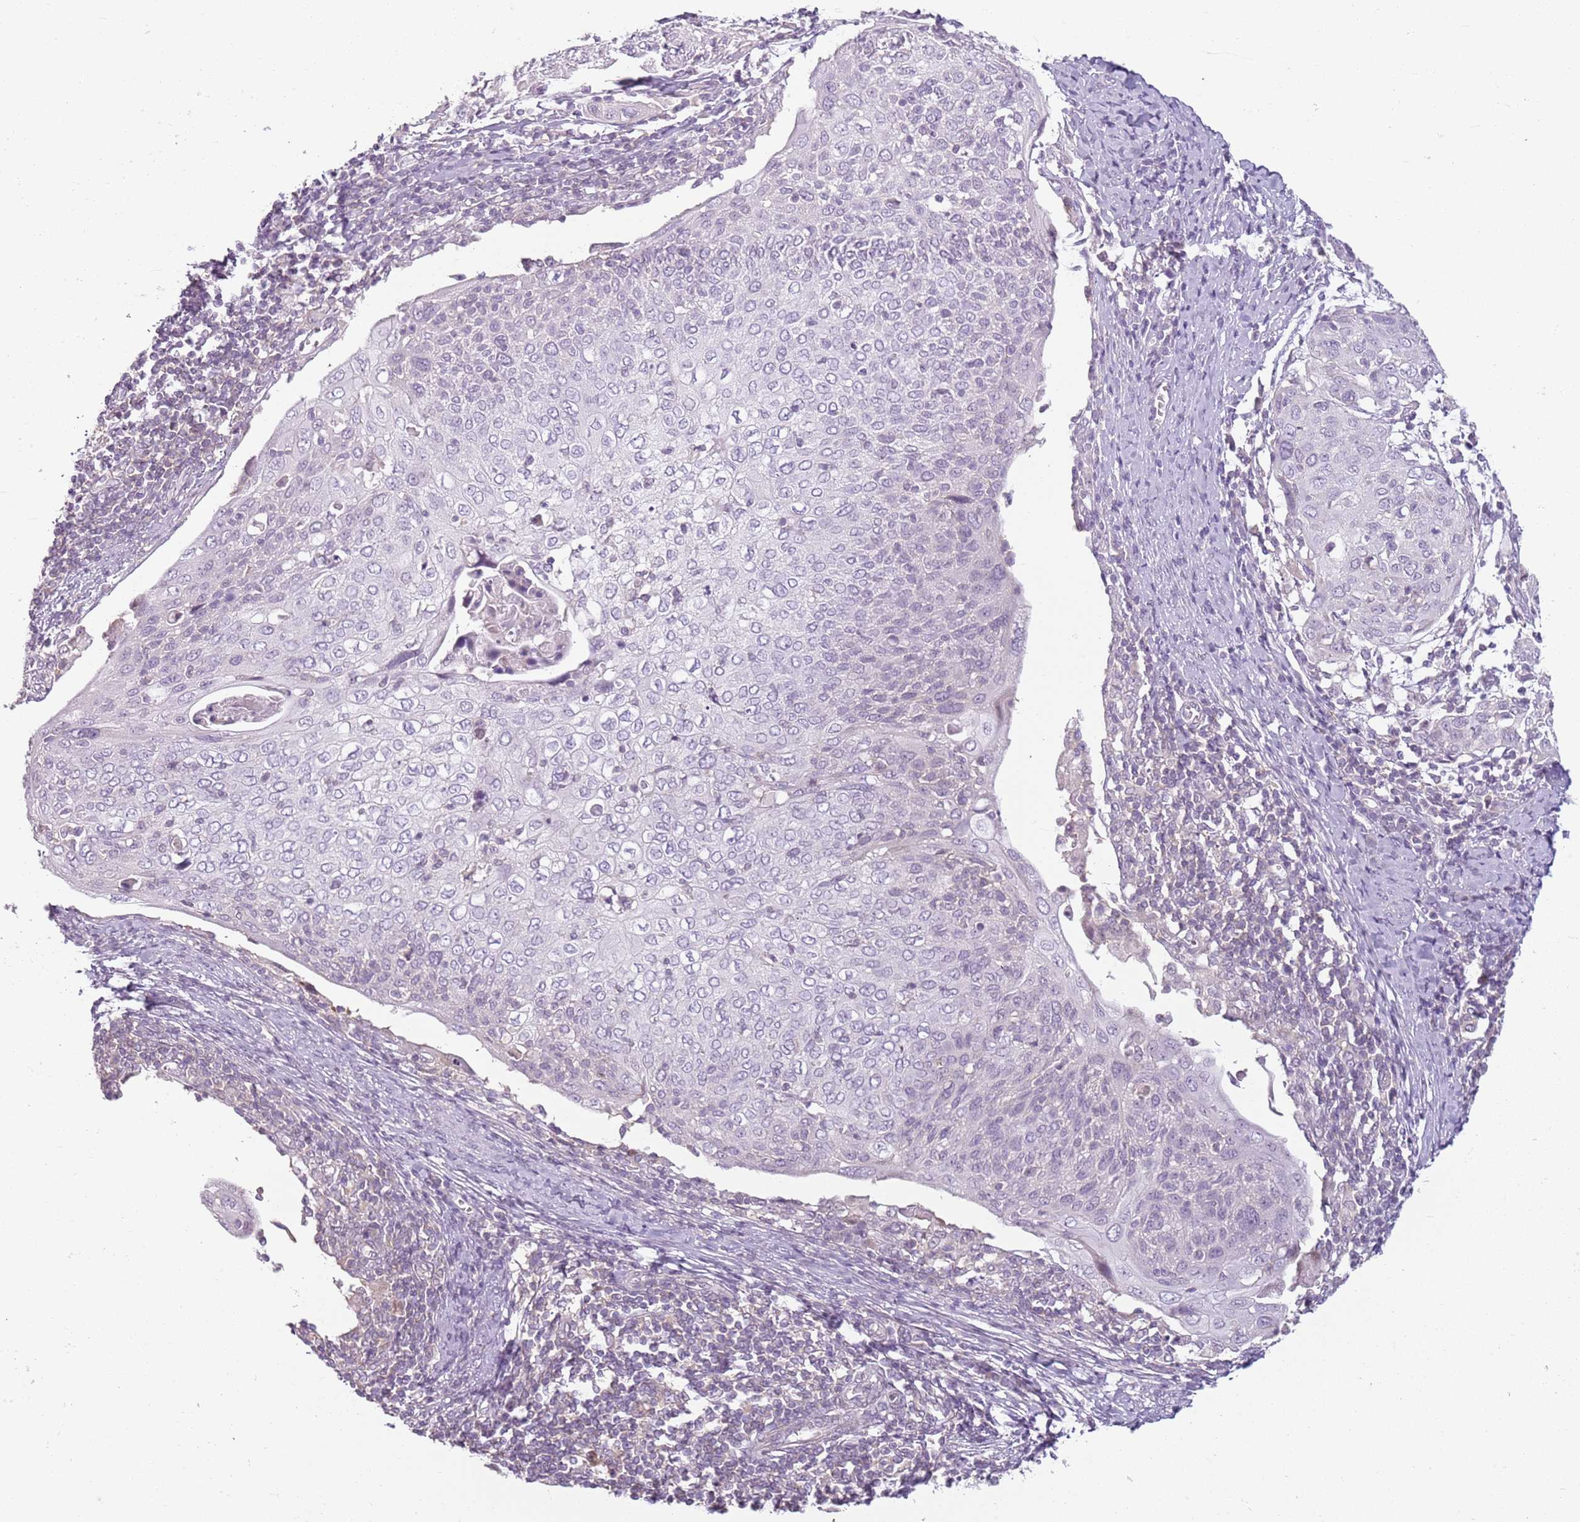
{"staining": {"intensity": "negative", "quantity": "none", "location": "none"}, "tissue": "cervical cancer", "cell_type": "Tumor cells", "image_type": "cancer", "snomed": [{"axis": "morphology", "description": "Squamous cell carcinoma, NOS"}, {"axis": "topography", "description": "Cervix"}], "caption": "A high-resolution histopathology image shows immunohistochemistry staining of cervical squamous cell carcinoma, which exhibits no significant positivity in tumor cells. (DAB IHC visualized using brightfield microscopy, high magnification).", "gene": "DEFB116", "patient": {"sex": "female", "age": 67}}